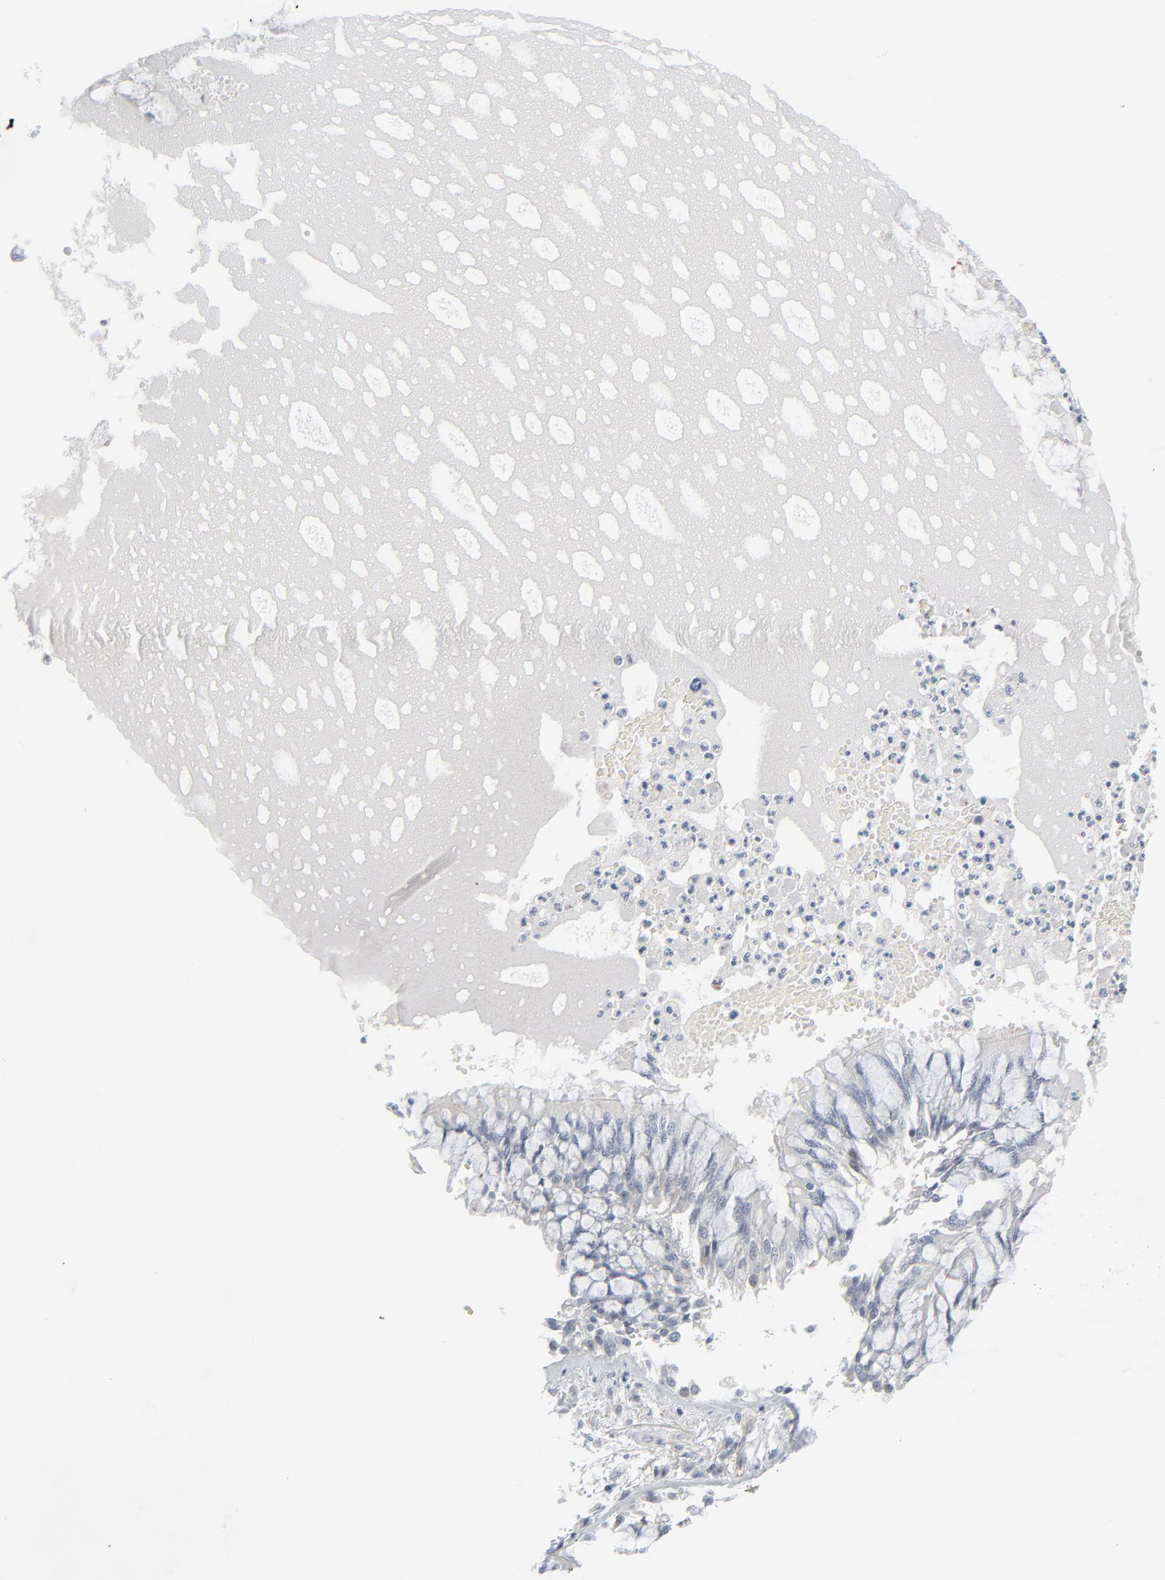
{"staining": {"intensity": "negative", "quantity": "none", "location": "none"}, "tissue": "bronchus", "cell_type": "Respiratory epithelial cells", "image_type": "normal", "snomed": [{"axis": "morphology", "description": "Normal tissue, NOS"}, {"axis": "topography", "description": "Cartilage tissue"}, {"axis": "topography", "description": "Bronchus"}, {"axis": "topography", "description": "Lung"}], "caption": "Immunohistochemistry (IHC) photomicrograph of benign human bronchus stained for a protein (brown), which displays no expression in respiratory epithelial cells. The staining was performed using DAB (3,3'-diaminobenzidine) to visualize the protein expression in brown, while the nuclei were stained in blue with hematoxylin (Magnification: 20x).", "gene": "NEUROD1", "patient": {"sex": "female", "age": 49}}